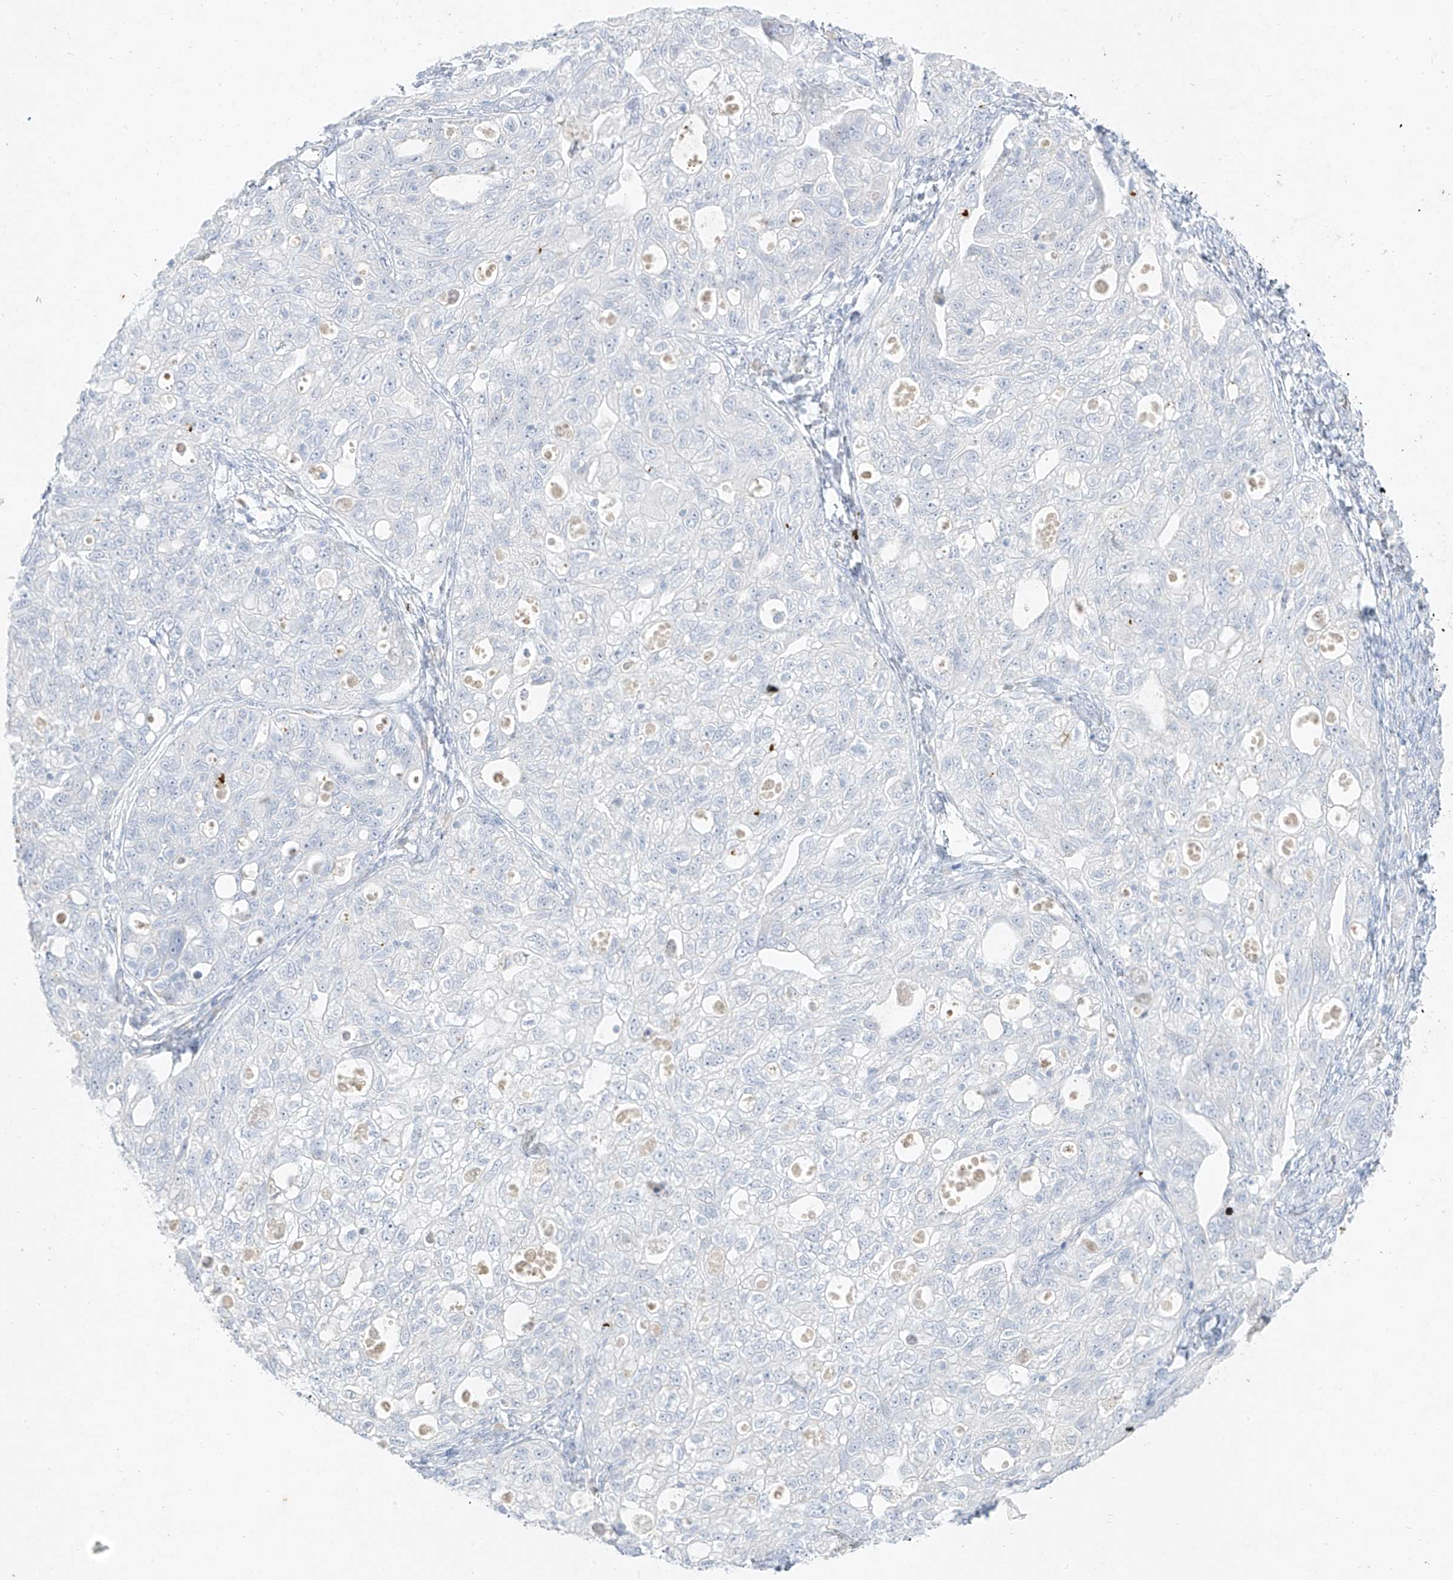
{"staining": {"intensity": "negative", "quantity": "none", "location": "none"}, "tissue": "ovarian cancer", "cell_type": "Tumor cells", "image_type": "cancer", "snomed": [{"axis": "morphology", "description": "Carcinoma, NOS"}, {"axis": "morphology", "description": "Cystadenocarcinoma, serous, NOS"}, {"axis": "topography", "description": "Ovary"}], "caption": "A photomicrograph of ovarian cancer stained for a protein exhibits no brown staining in tumor cells.", "gene": "TGM4", "patient": {"sex": "female", "age": 69}}